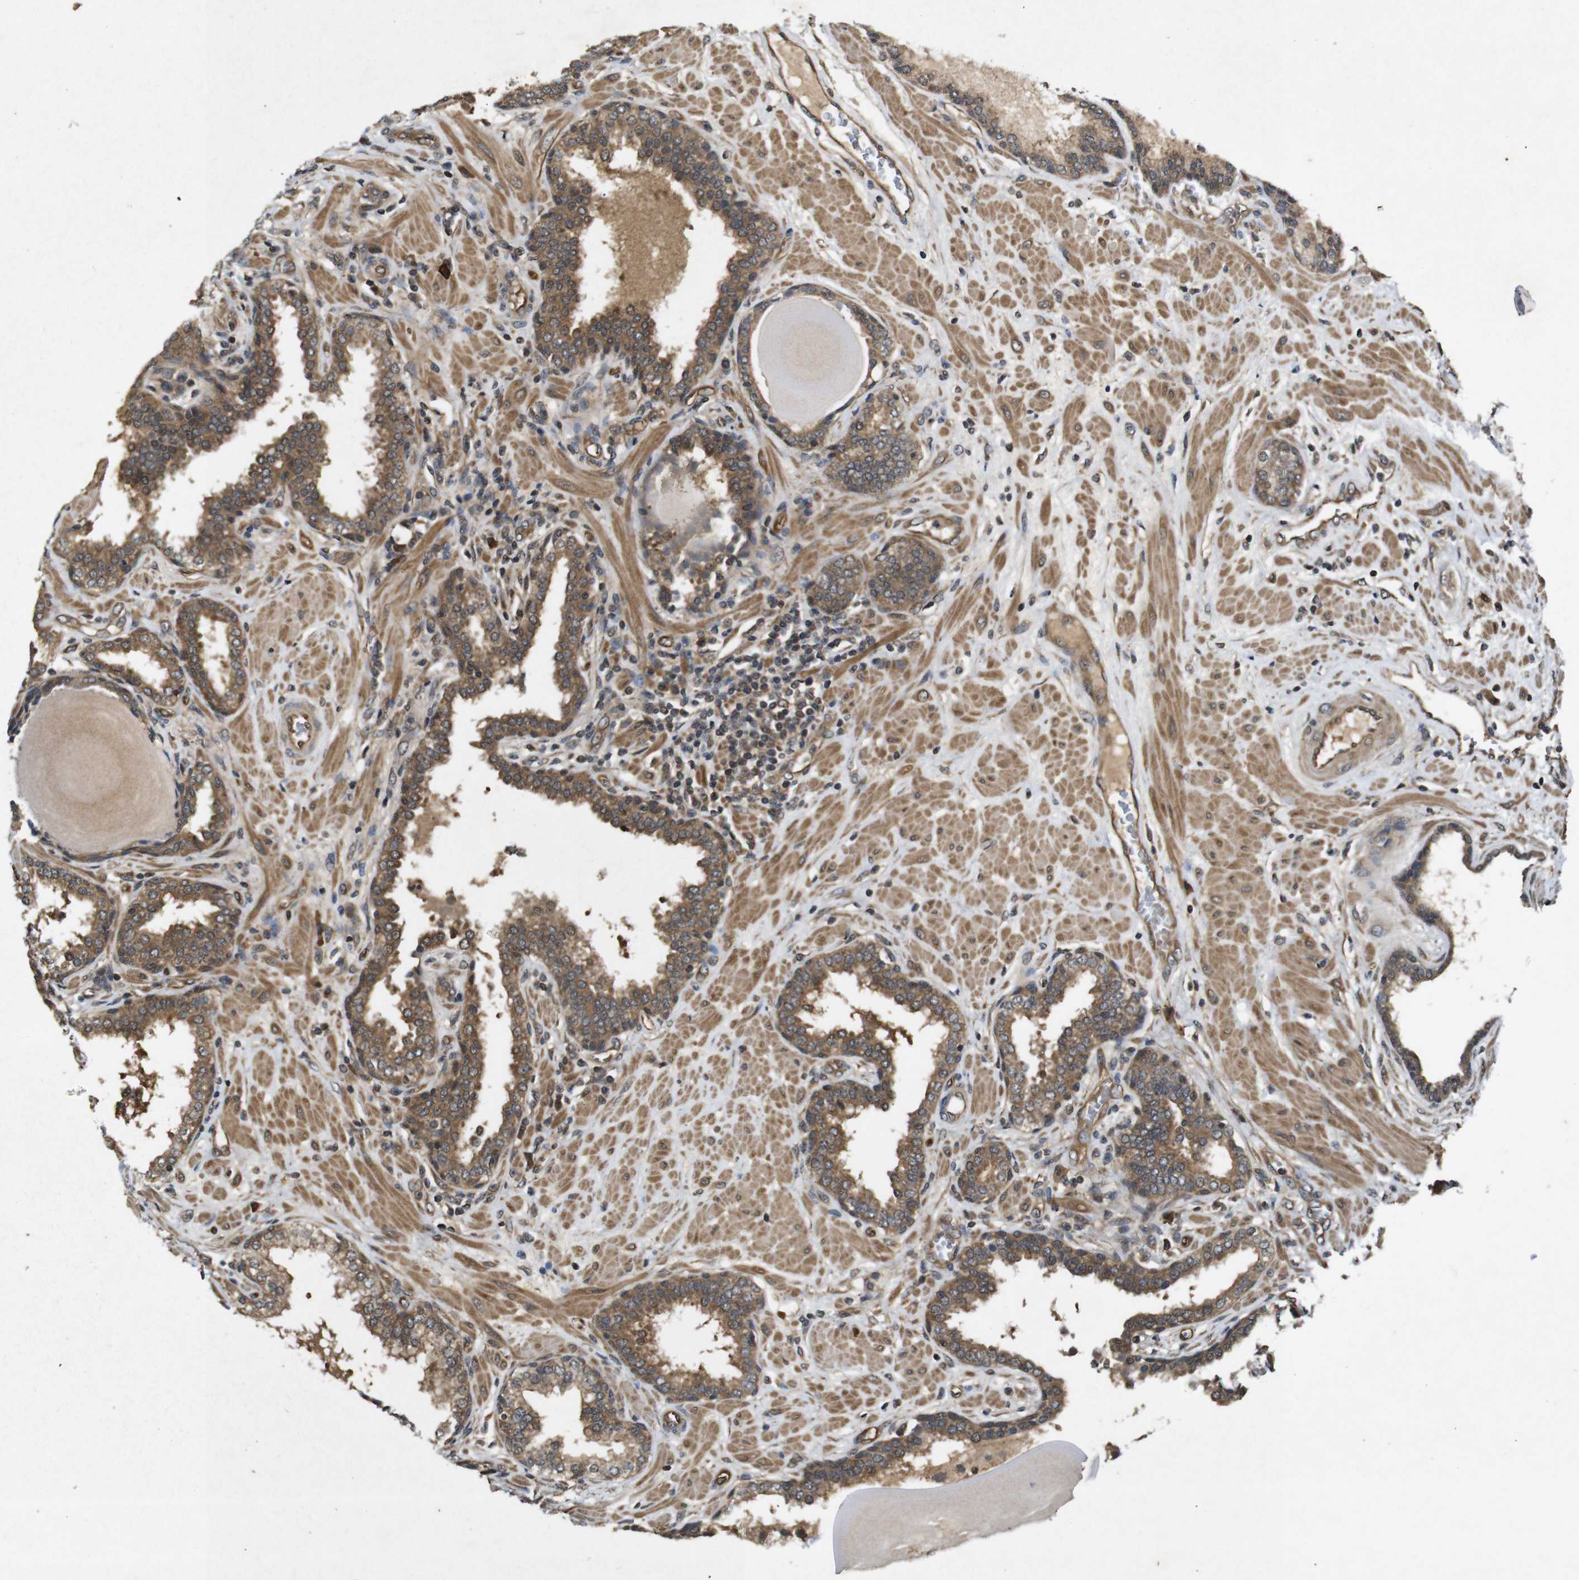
{"staining": {"intensity": "moderate", "quantity": ">75%", "location": "cytoplasmic/membranous"}, "tissue": "prostate", "cell_type": "Glandular cells", "image_type": "normal", "snomed": [{"axis": "morphology", "description": "Normal tissue, NOS"}, {"axis": "topography", "description": "Prostate"}], "caption": "DAB immunohistochemical staining of benign prostate reveals moderate cytoplasmic/membranous protein expression in approximately >75% of glandular cells. (brown staining indicates protein expression, while blue staining denotes nuclei).", "gene": "RIPK1", "patient": {"sex": "male", "age": 51}}